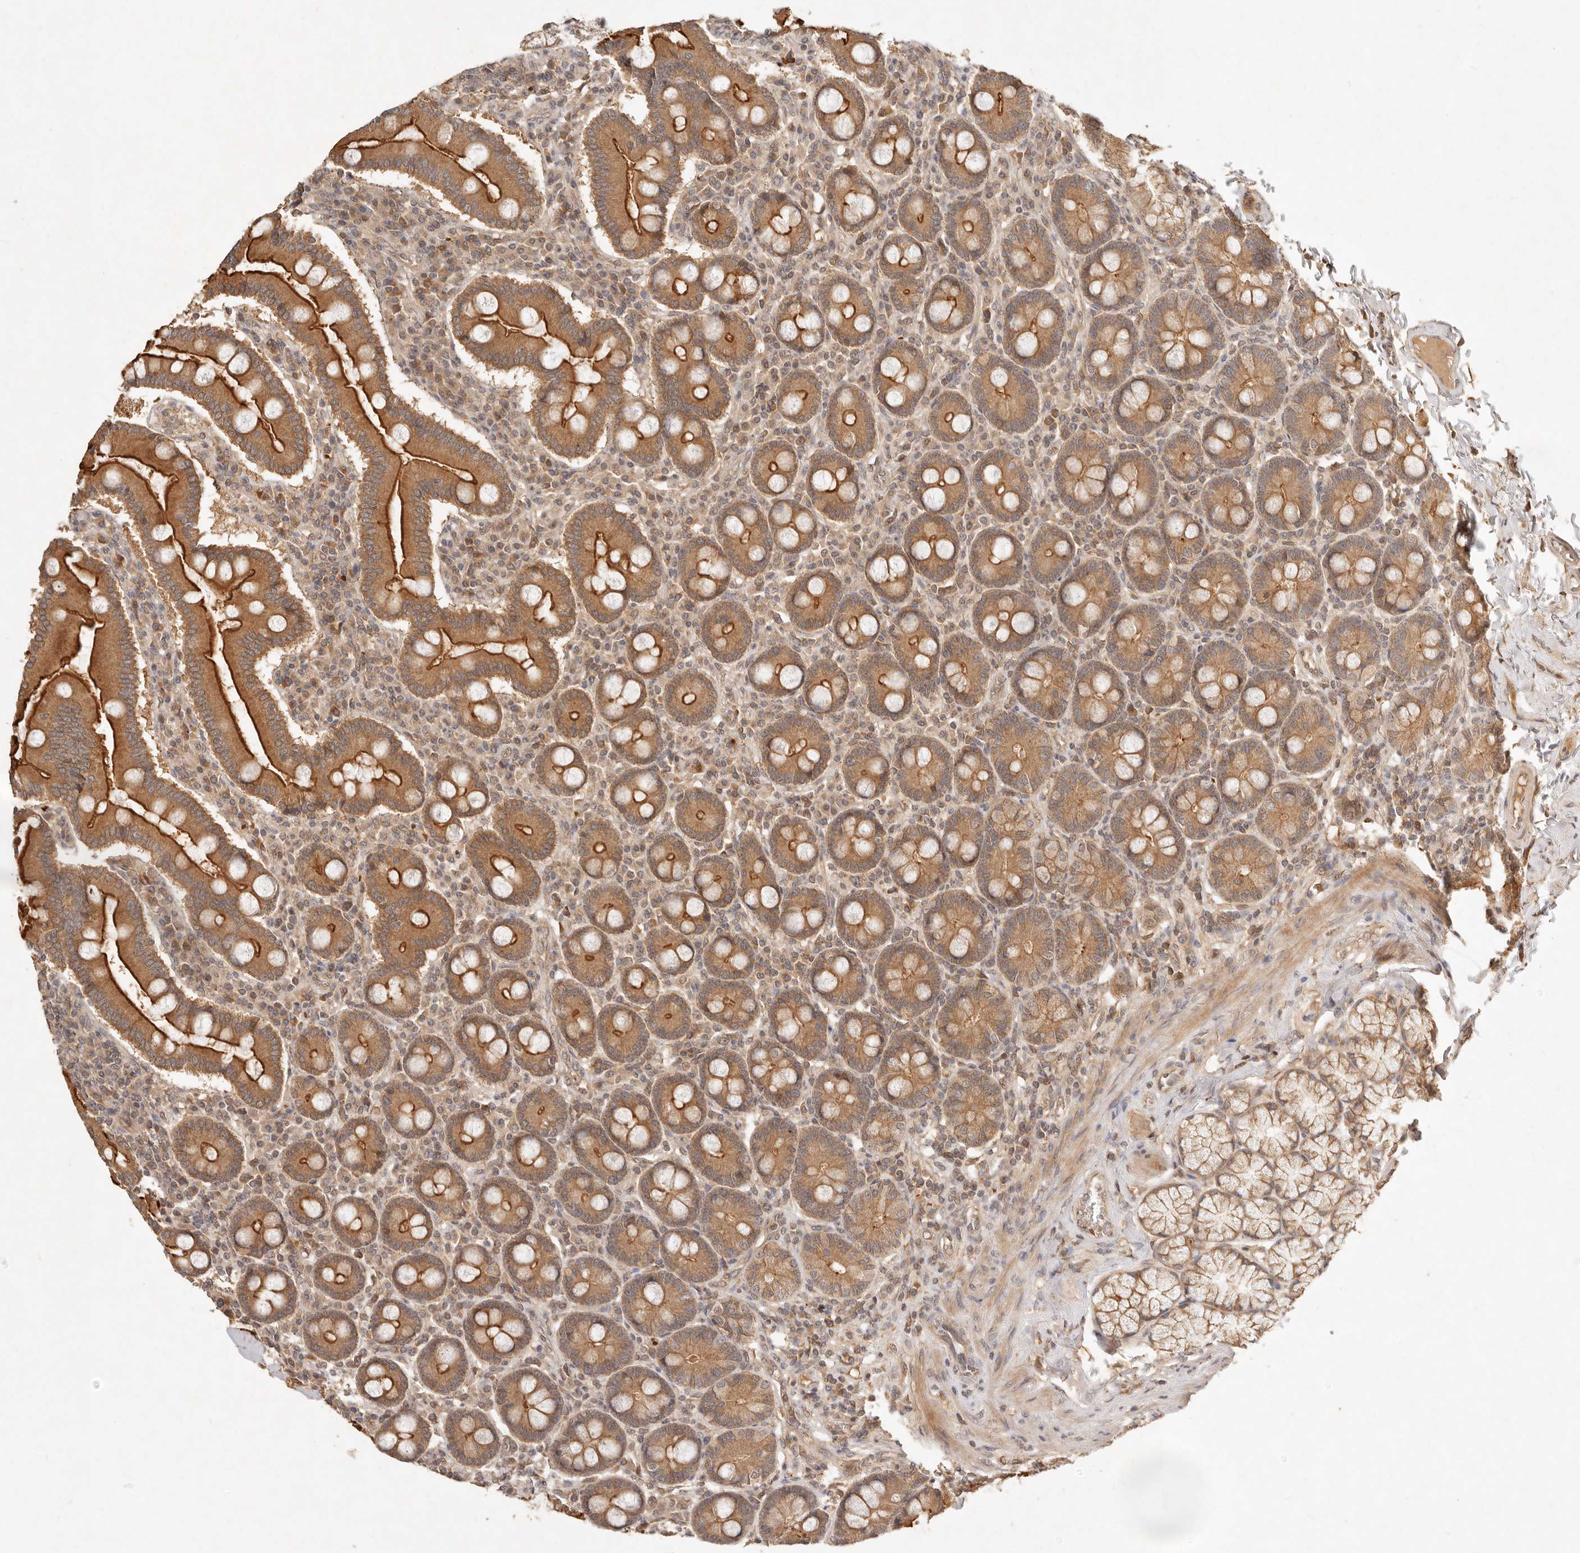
{"staining": {"intensity": "strong", "quantity": ">75%", "location": "cytoplasmic/membranous"}, "tissue": "duodenum", "cell_type": "Glandular cells", "image_type": "normal", "snomed": [{"axis": "morphology", "description": "Normal tissue, NOS"}, {"axis": "topography", "description": "Duodenum"}], "caption": "Brown immunohistochemical staining in benign duodenum shows strong cytoplasmic/membranous expression in about >75% of glandular cells. The staining is performed using DAB (3,3'-diaminobenzidine) brown chromogen to label protein expression. The nuclei are counter-stained blue using hematoxylin.", "gene": "FREM2", "patient": {"sex": "male", "age": 50}}